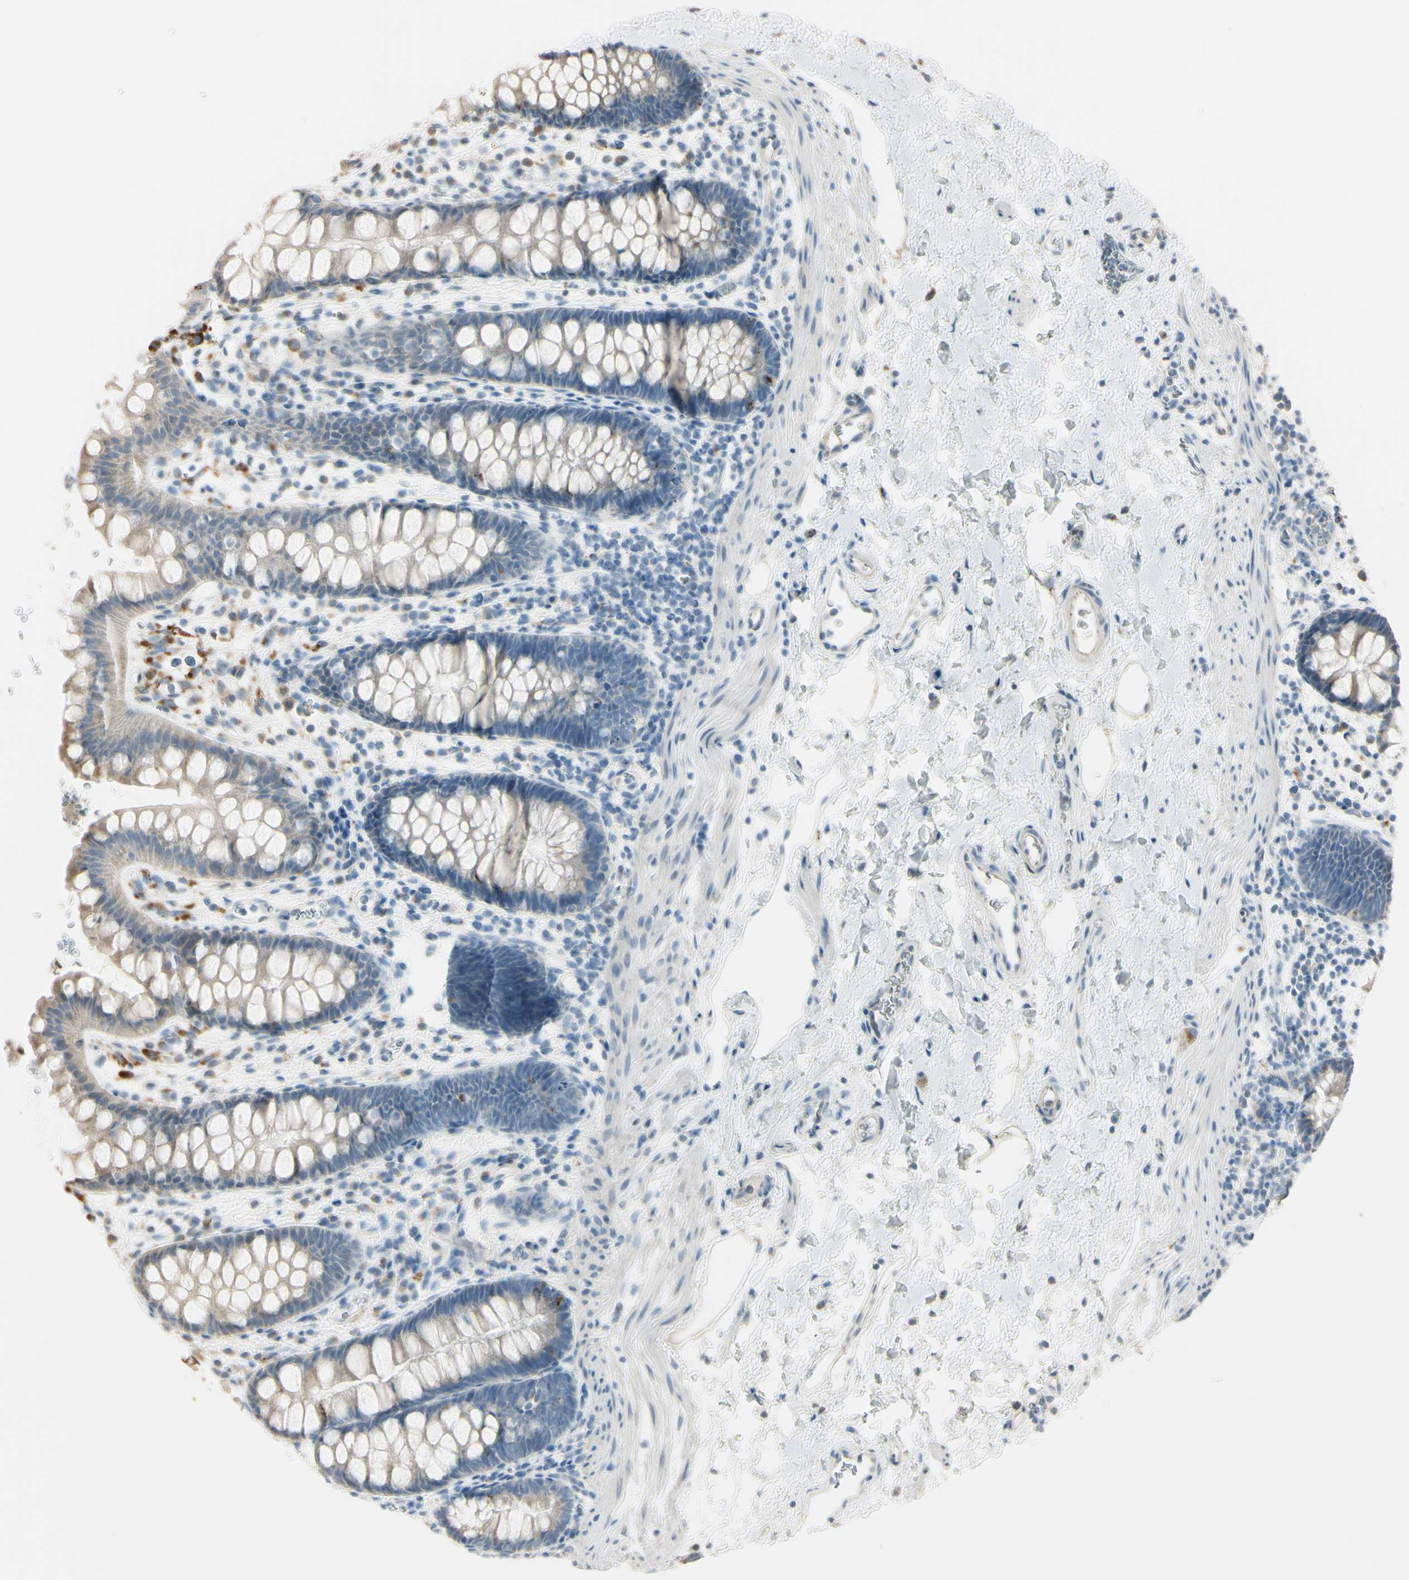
{"staining": {"intensity": "weak", "quantity": ">75%", "location": "cytoplasmic/membranous"}, "tissue": "rectum", "cell_type": "Glandular cells", "image_type": "normal", "snomed": [{"axis": "morphology", "description": "Normal tissue, NOS"}, {"axis": "topography", "description": "Rectum"}], "caption": "Human rectum stained with a brown dye exhibits weak cytoplasmic/membranous positive positivity in approximately >75% of glandular cells.", "gene": "ANGPTL1", "patient": {"sex": "female", "age": 24}}